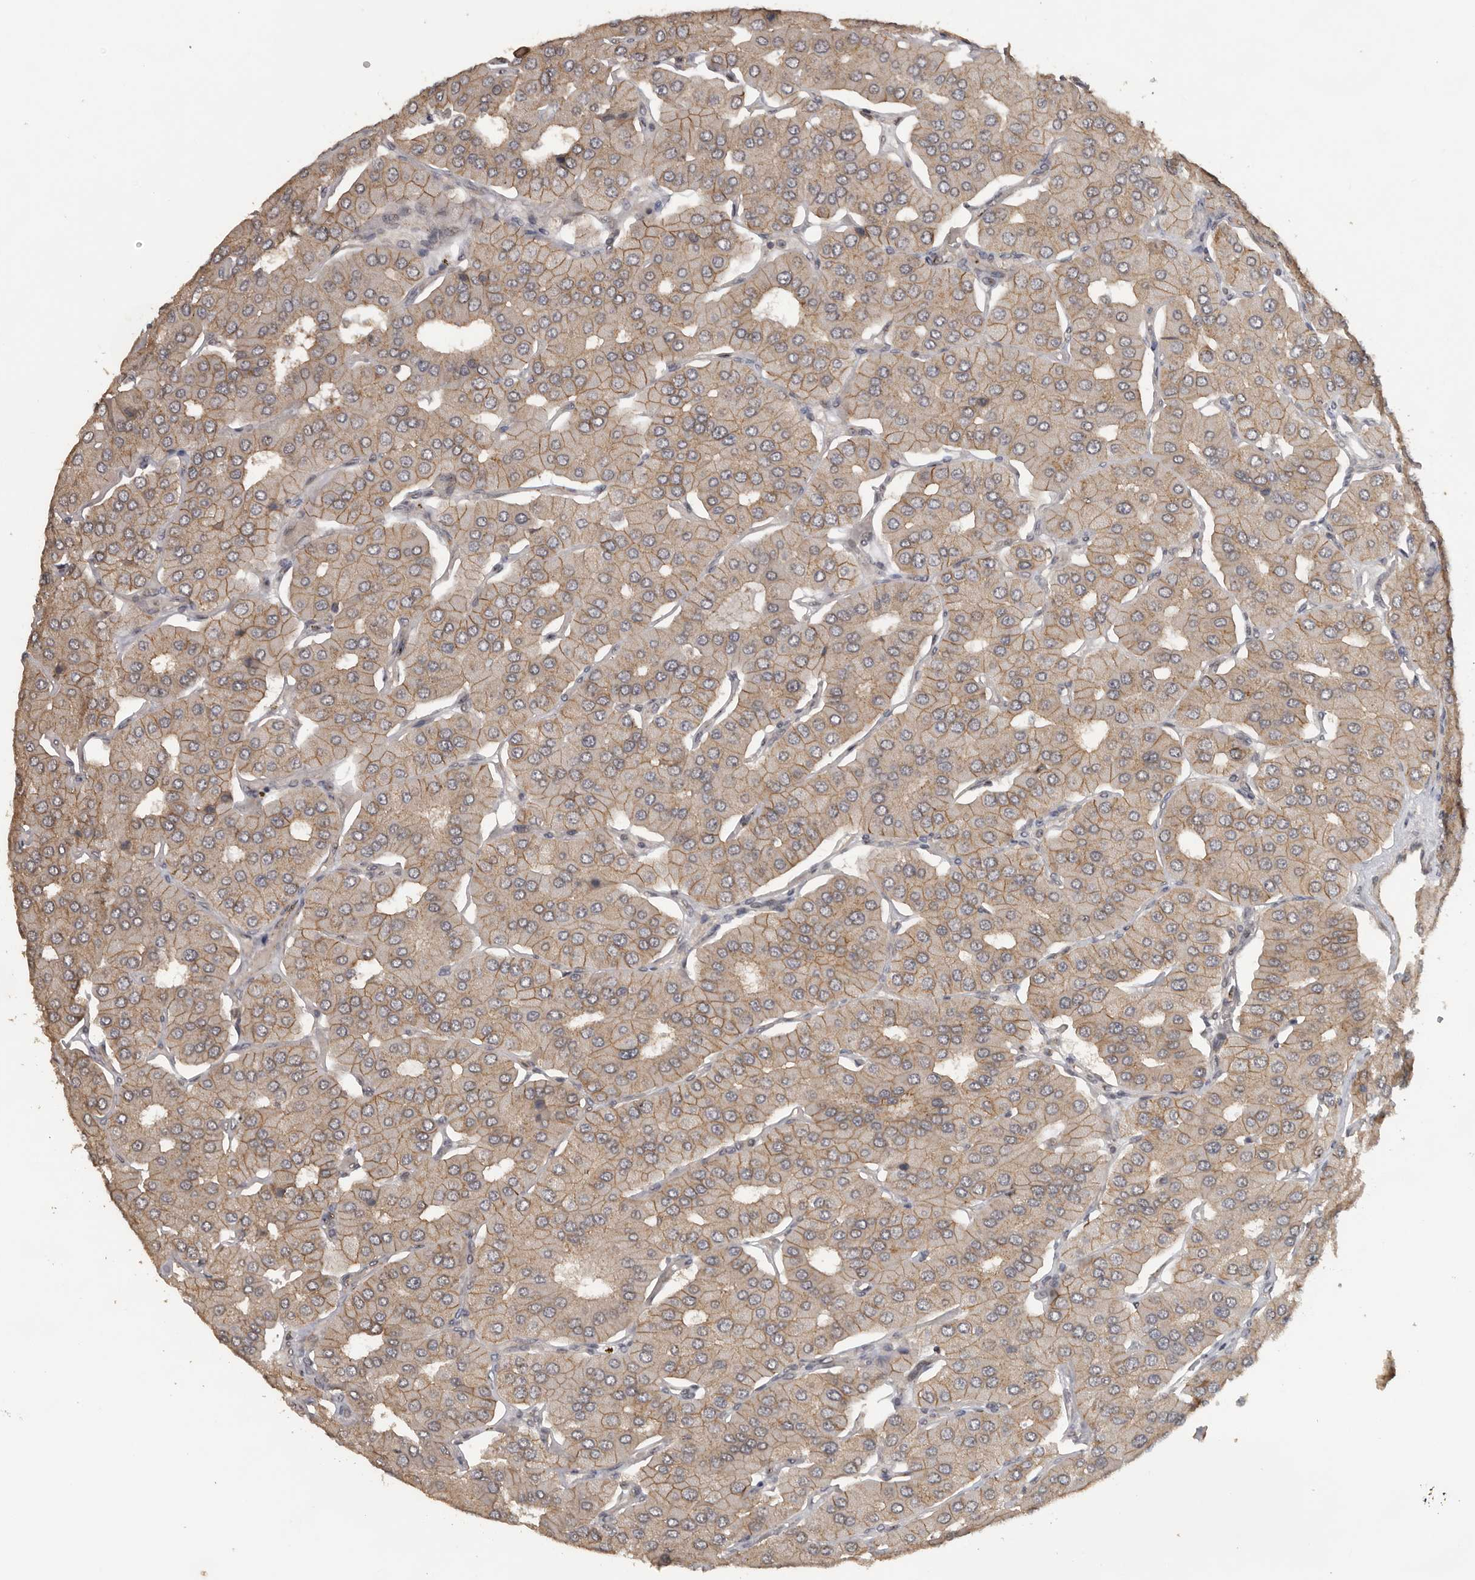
{"staining": {"intensity": "strong", "quantity": "25%-75%", "location": "cytoplasmic/membranous"}, "tissue": "parathyroid gland", "cell_type": "Glandular cells", "image_type": "normal", "snomed": [{"axis": "morphology", "description": "Normal tissue, NOS"}, {"axis": "morphology", "description": "Adenoma, NOS"}, {"axis": "topography", "description": "Parathyroid gland"}], "caption": "DAB immunohistochemical staining of unremarkable parathyroid gland reveals strong cytoplasmic/membranous protein expression in about 25%-75% of glandular cells.", "gene": "CEP350", "patient": {"sex": "female", "age": 86}}